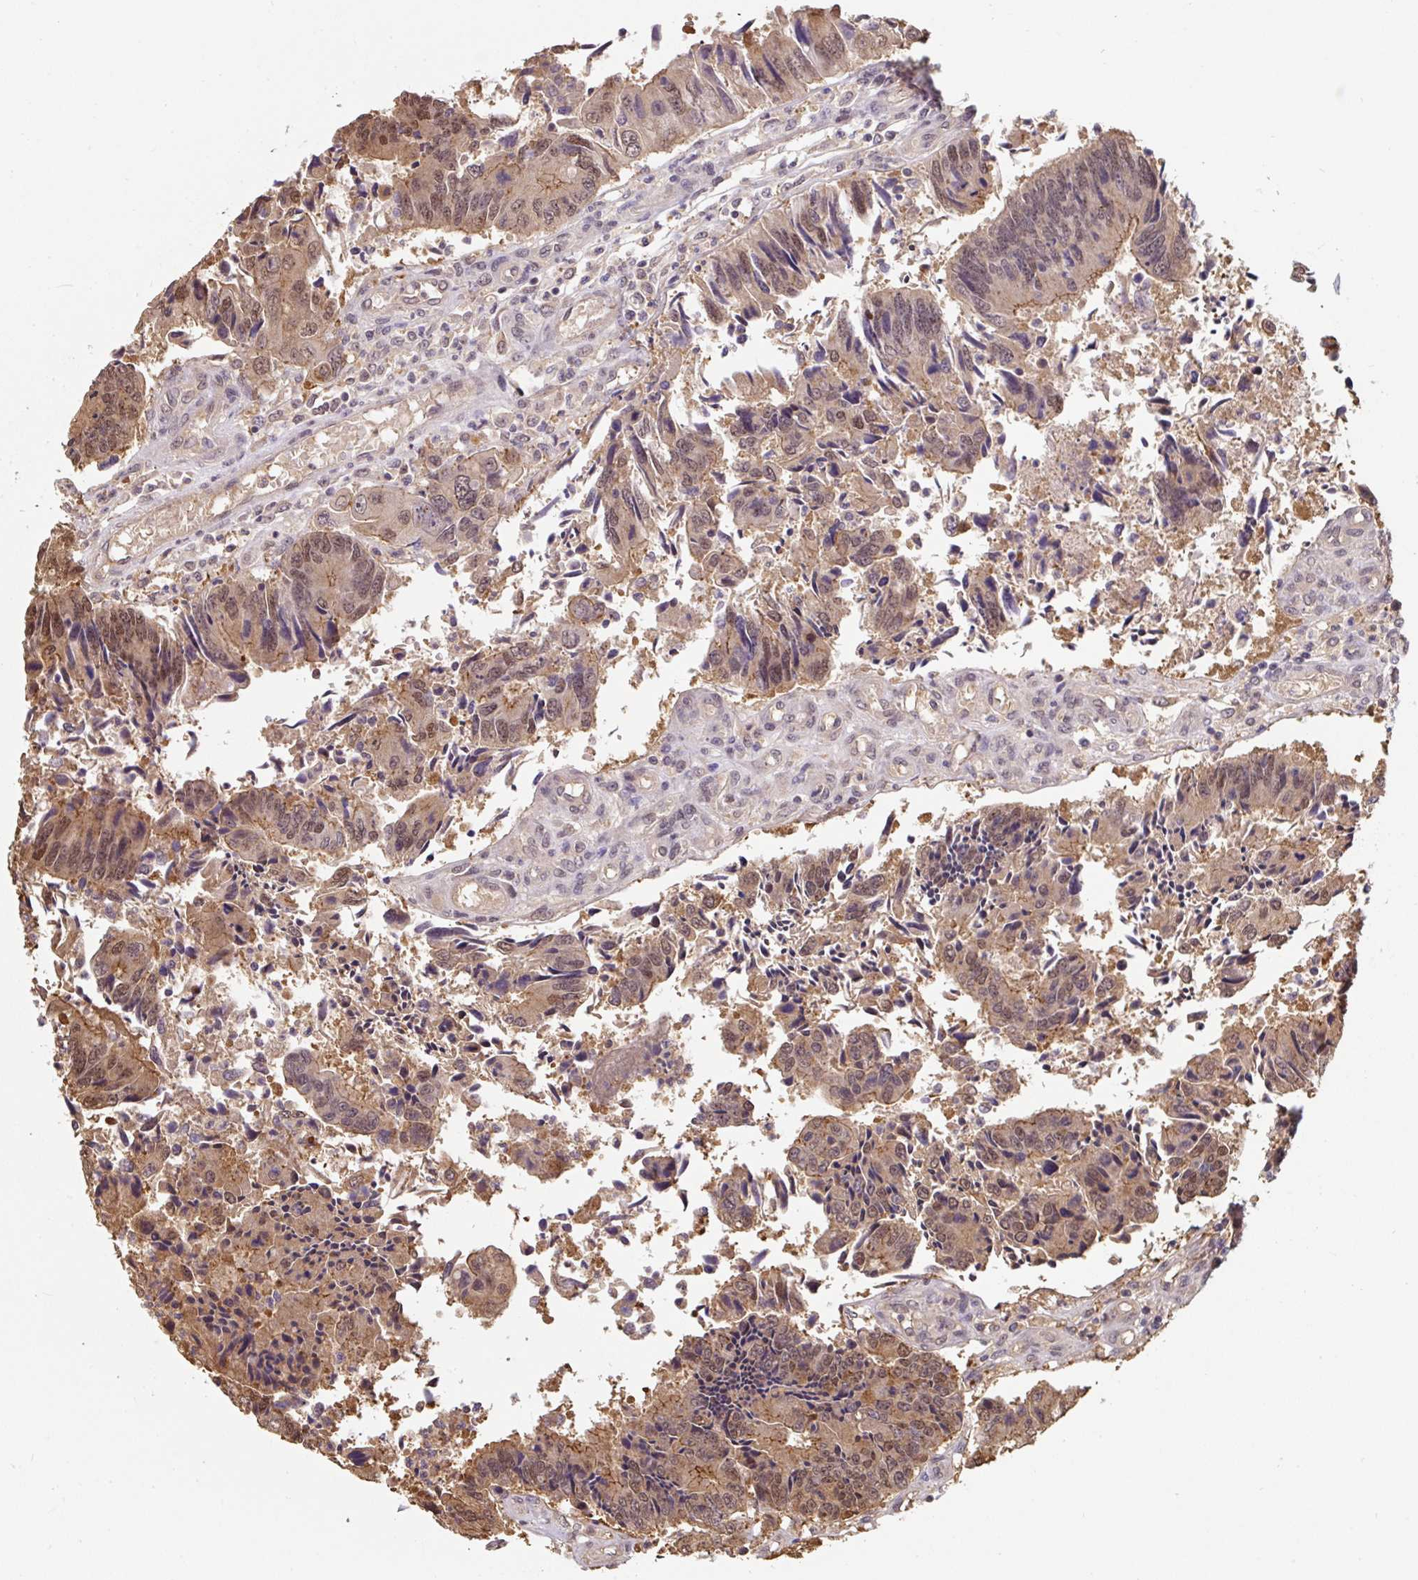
{"staining": {"intensity": "weak", "quantity": ">75%", "location": "cytoplasmic/membranous,nuclear"}, "tissue": "colorectal cancer", "cell_type": "Tumor cells", "image_type": "cancer", "snomed": [{"axis": "morphology", "description": "Adenocarcinoma, NOS"}, {"axis": "topography", "description": "Colon"}], "caption": "This photomicrograph demonstrates immunohistochemistry staining of human colorectal cancer (adenocarcinoma), with low weak cytoplasmic/membranous and nuclear staining in about >75% of tumor cells.", "gene": "ST13", "patient": {"sex": "female", "age": 67}}